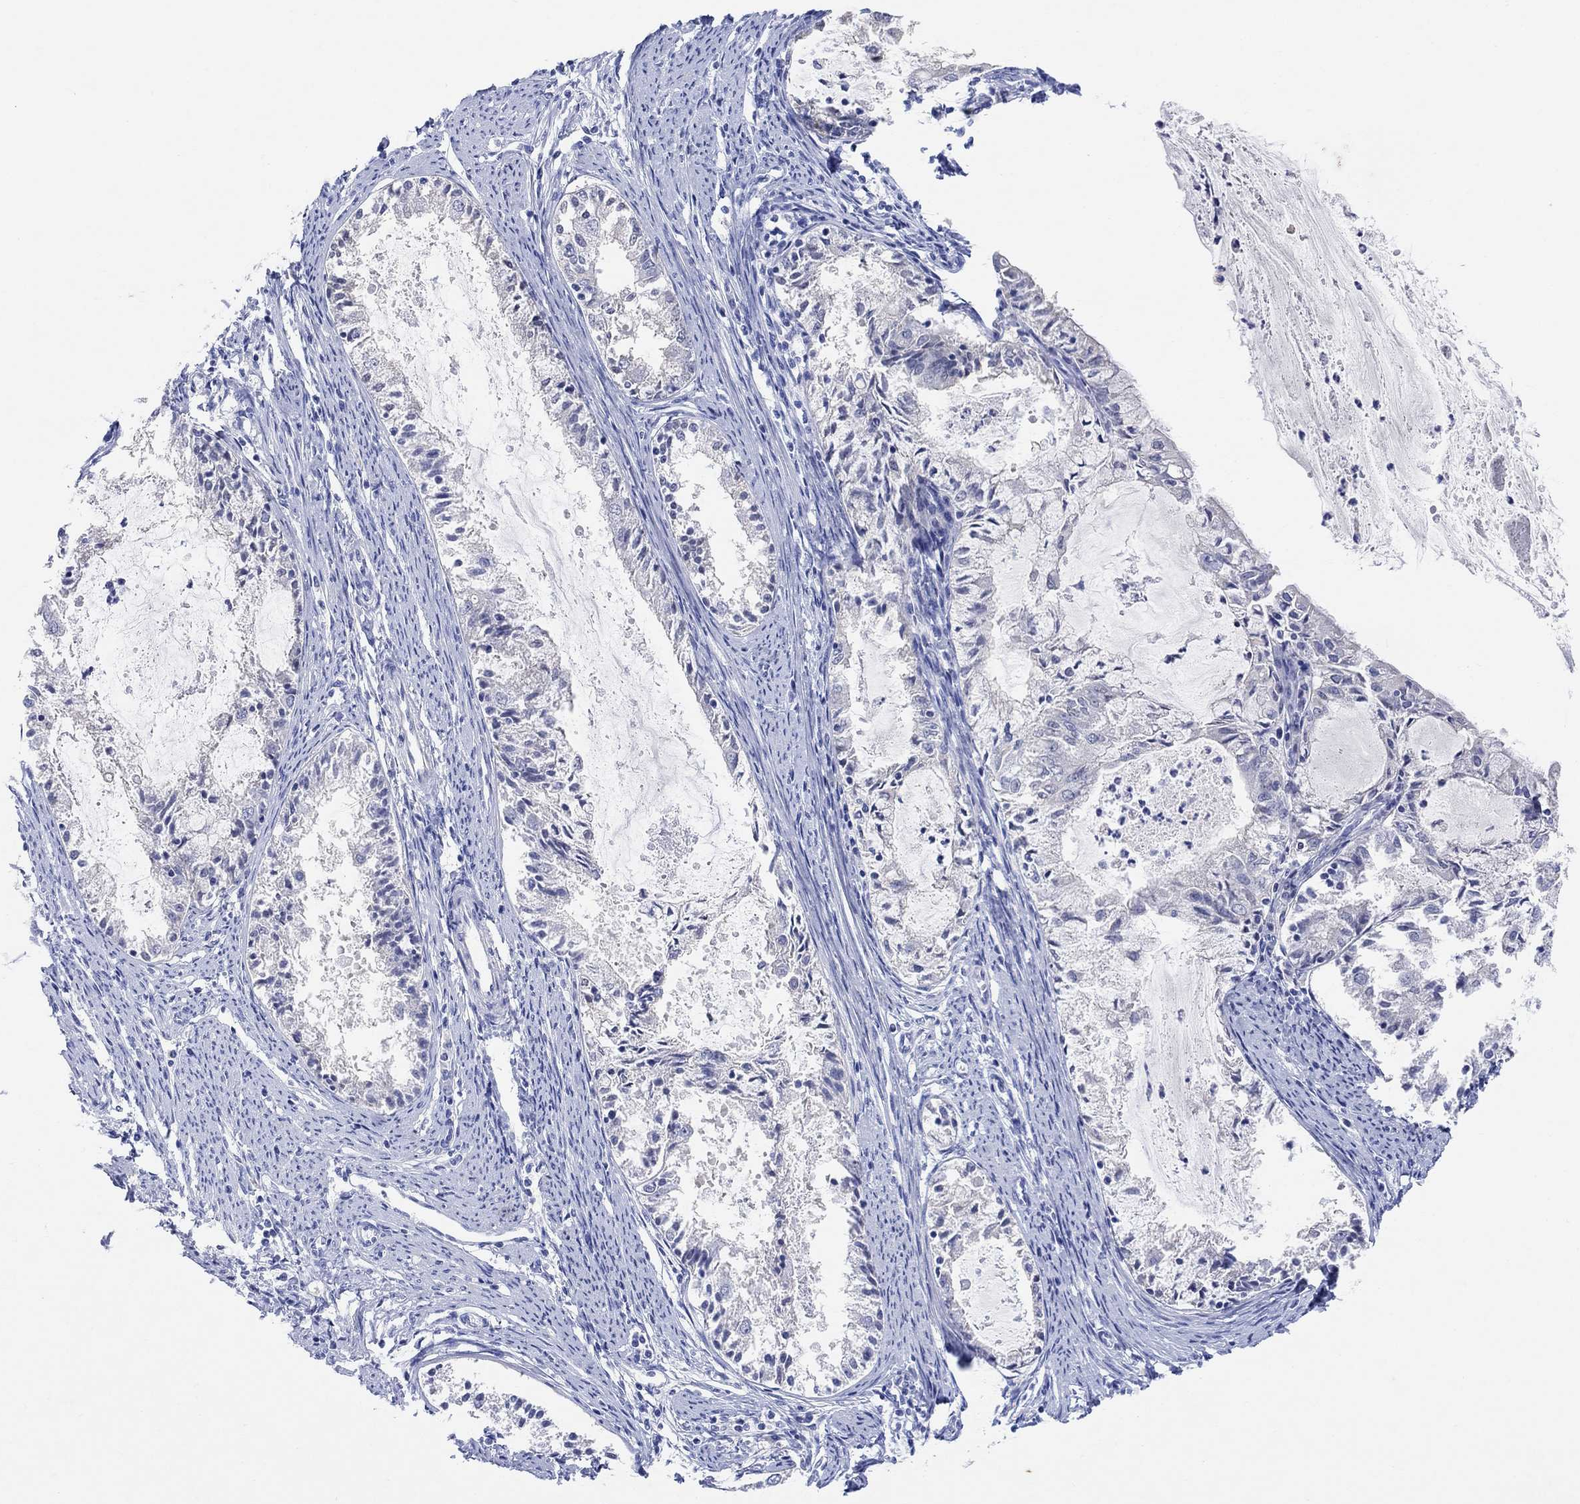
{"staining": {"intensity": "negative", "quantity": "none", "location": "none"}, "tissue": "endometrial cancer", "cell_type": "Tumor cells", "image_type": "cancer", "snomed": [{"axis": "morphology", "description": "Adenocarcinoma, NOS"}, {"axis": "topography", "description": "Endometrium"}], "caption": "This is an immunohistochemistry (IHC) photomicrograph of endometrial cancer. There is no expression in tumor cells.", "gene": "TYR", "patient": {"sex": "female", "age": 57}}